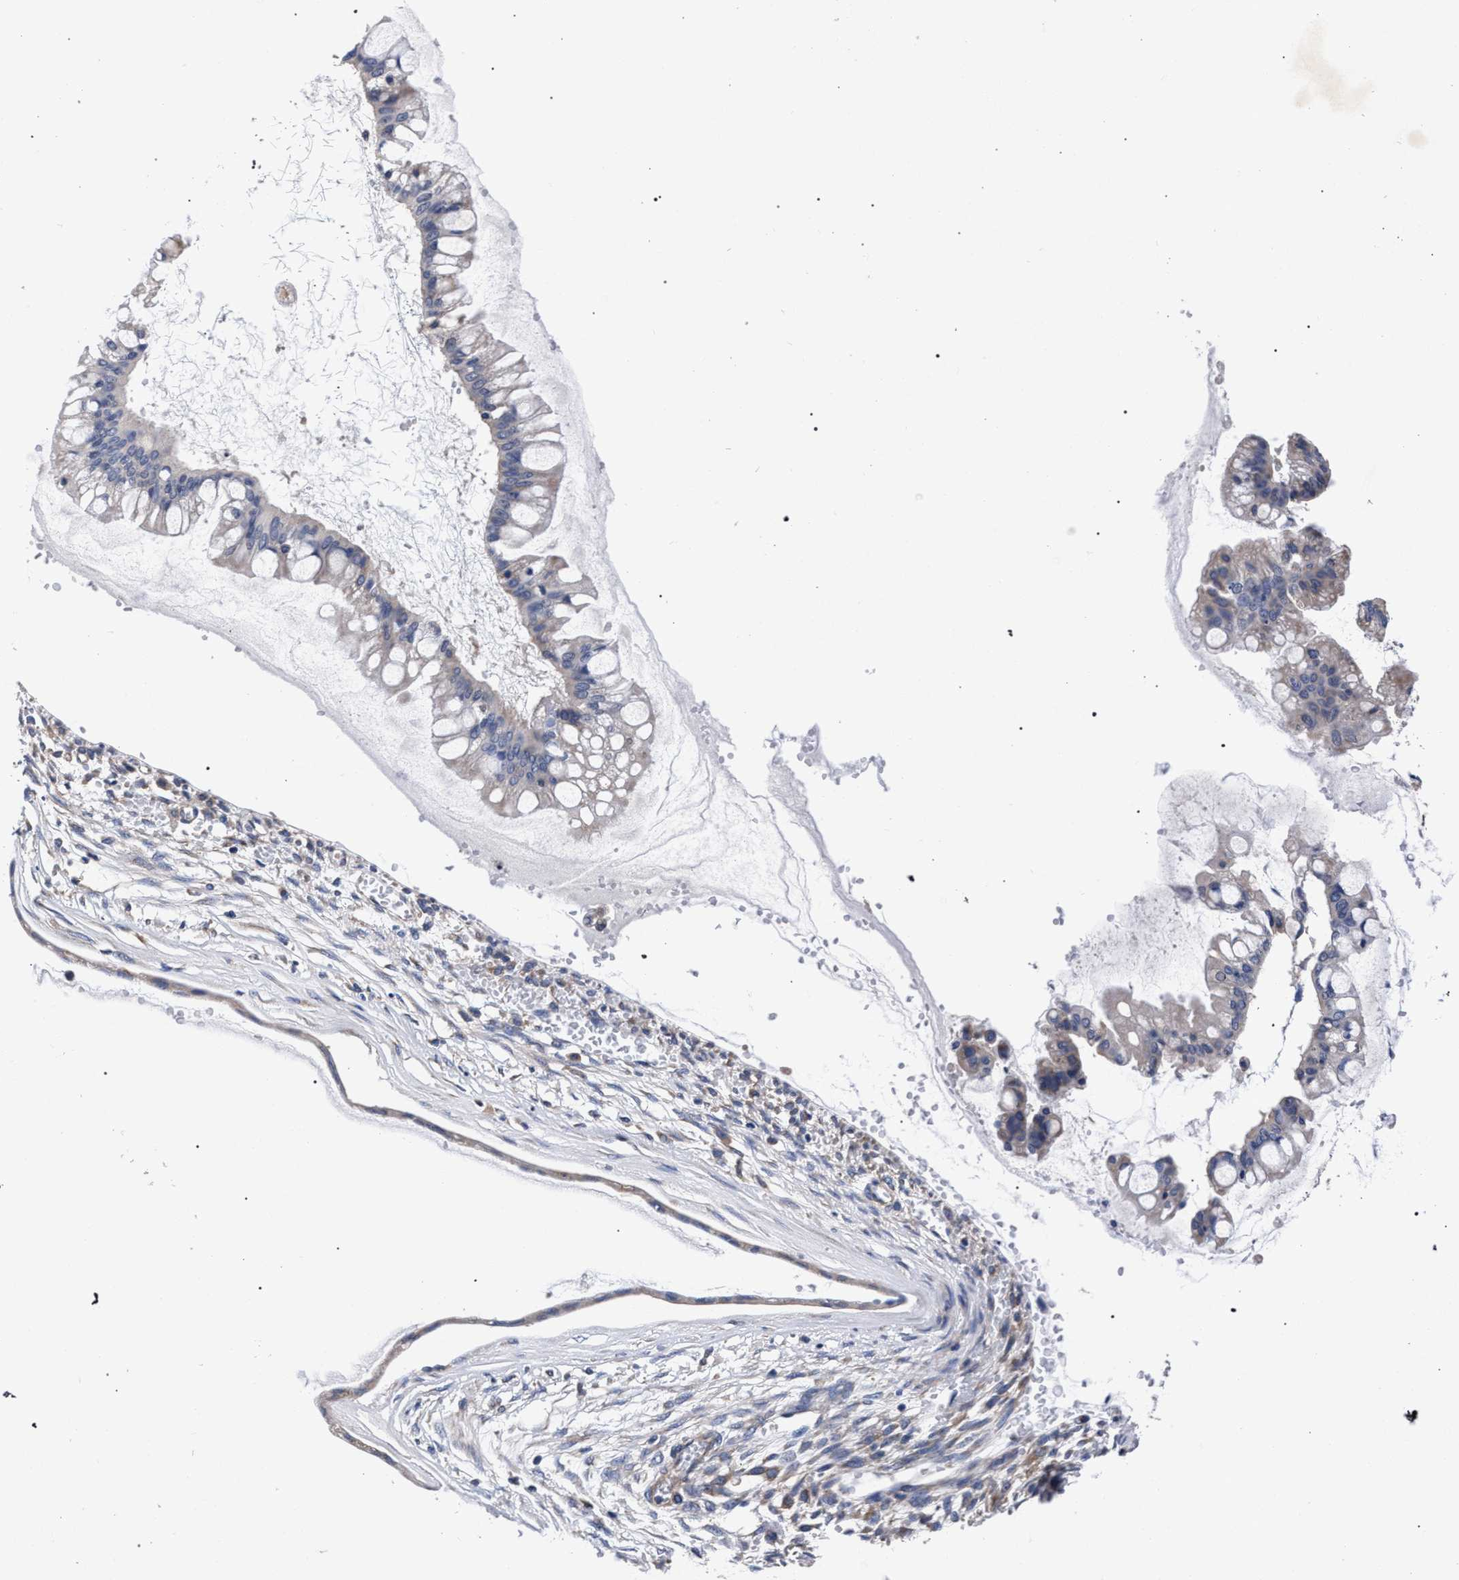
{"staining": {"intensity": "weak", "quantity": "<25%", "location": "cytoplasmic/membranous"}, "tissue": "ovarian cancer", "cell_type": "Tumor cells", "image_type": "cancer", "snomed": [{"axis": "morphology", "description": "Cystadenocarcinoma, mucinous, NOS"}, {"axis": "topography", "description": "Ovary"}], "caption": "Tumor cells are negative for protein expression in human ovarian cancer. The staining was performed using DAB to visualize the protein expression in brown, while the nuclei were stained in blue with hematoxylin (Magnification: 20x).", "gene": "CFAP95", "patient": {"sex": "female", "age": 73}}